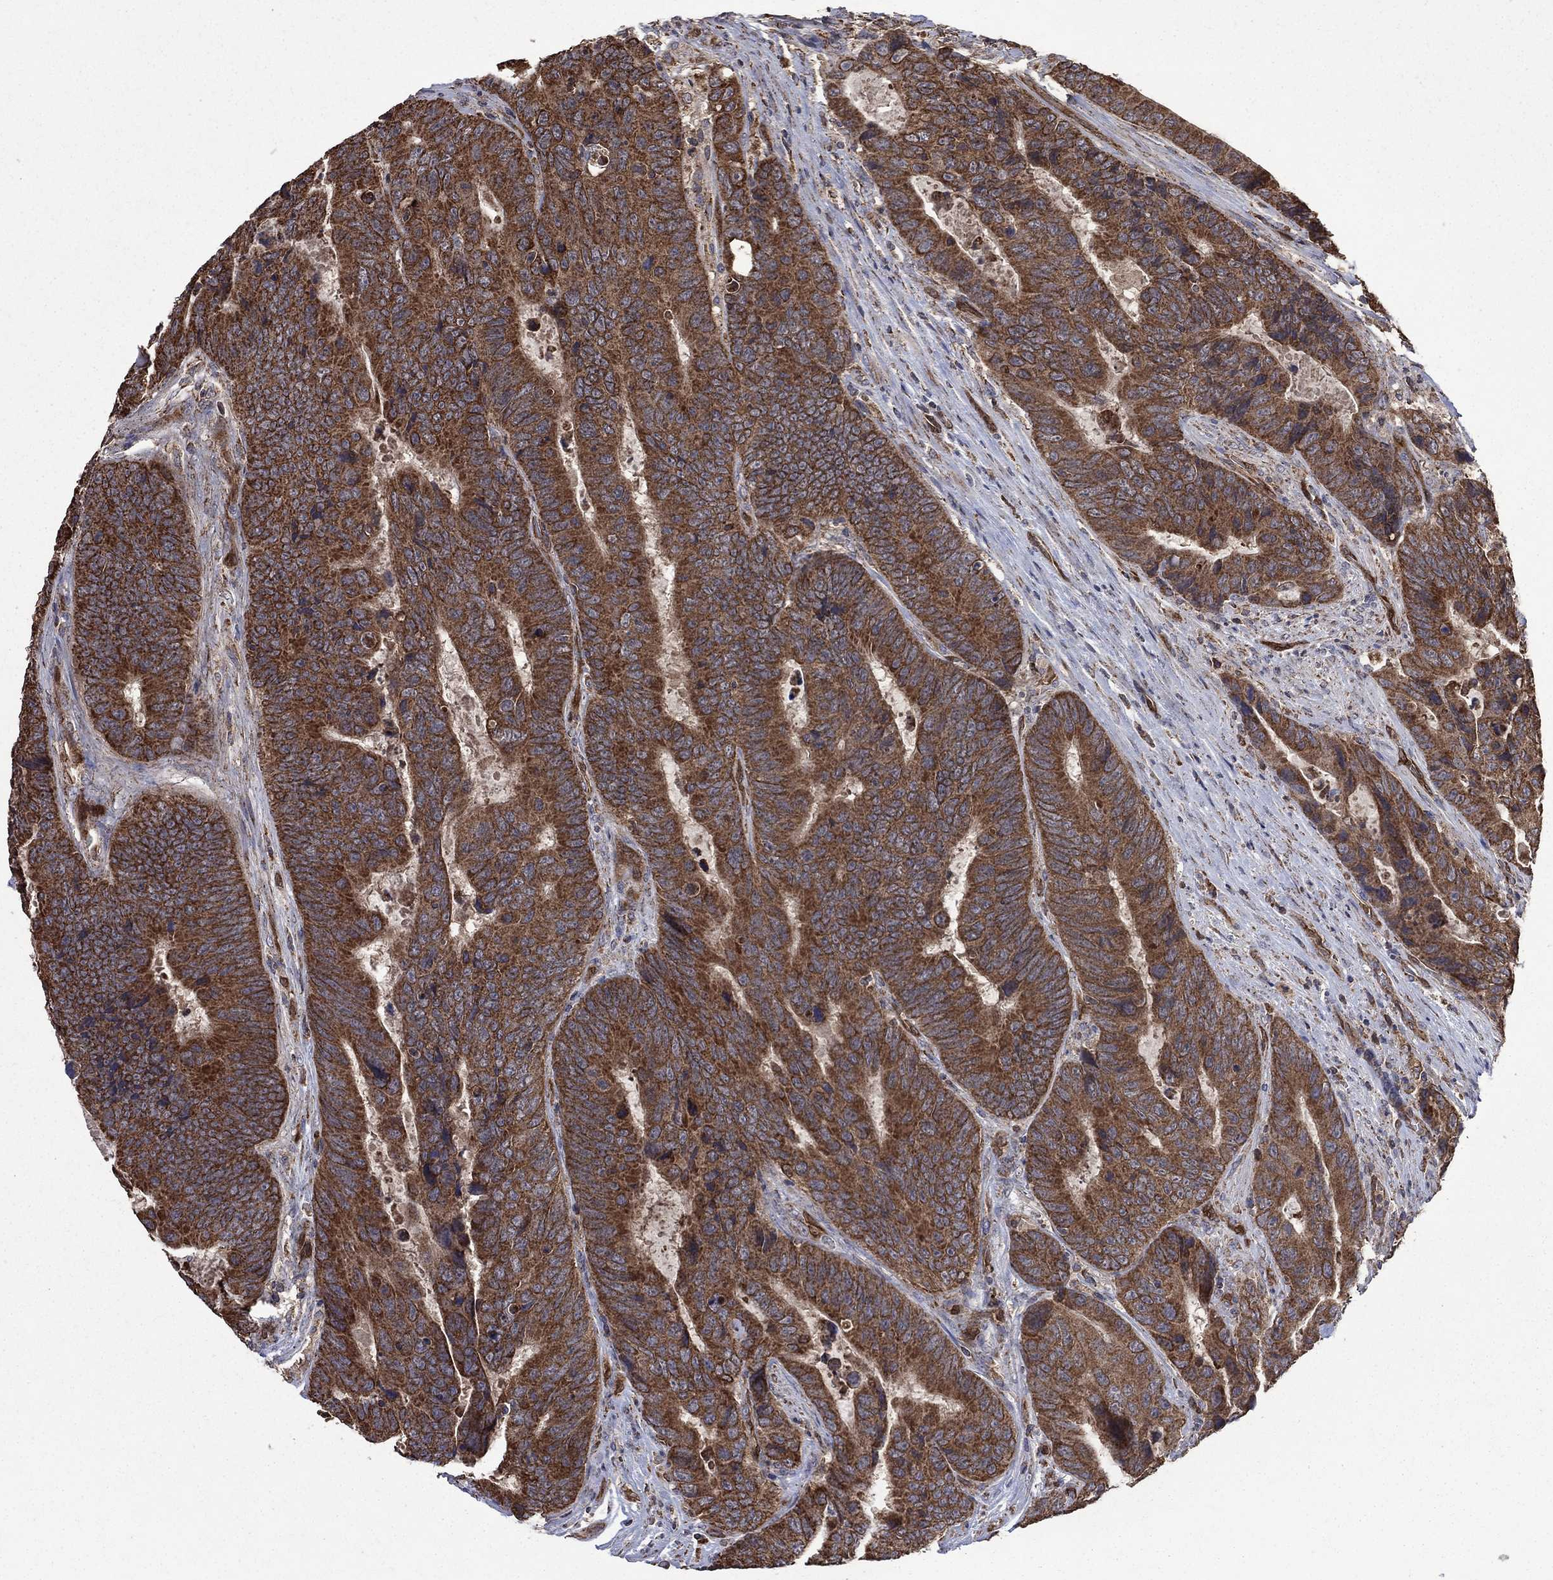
{"staining": {"intensity": "strong", "quantity": ">75%", "location": "cytoplasmic/membranous"}, "tissue": "colorectal cancer", "cell_type": "Tumor cells", "image_type": "cancer", "snomed": [{"axis": "morphology", "description": "Adenocarcinoma, NOS"}, {"axis": "topography", "description": "Colon"}], "caption": "Human colorectal adenocarcinoma stained with a brown dye displays strong cytoplasmic/membranous positive staining in about >75% of tumor cells.", "gene": "DPH1", "patient": {"sex": "female", "age": 56}}